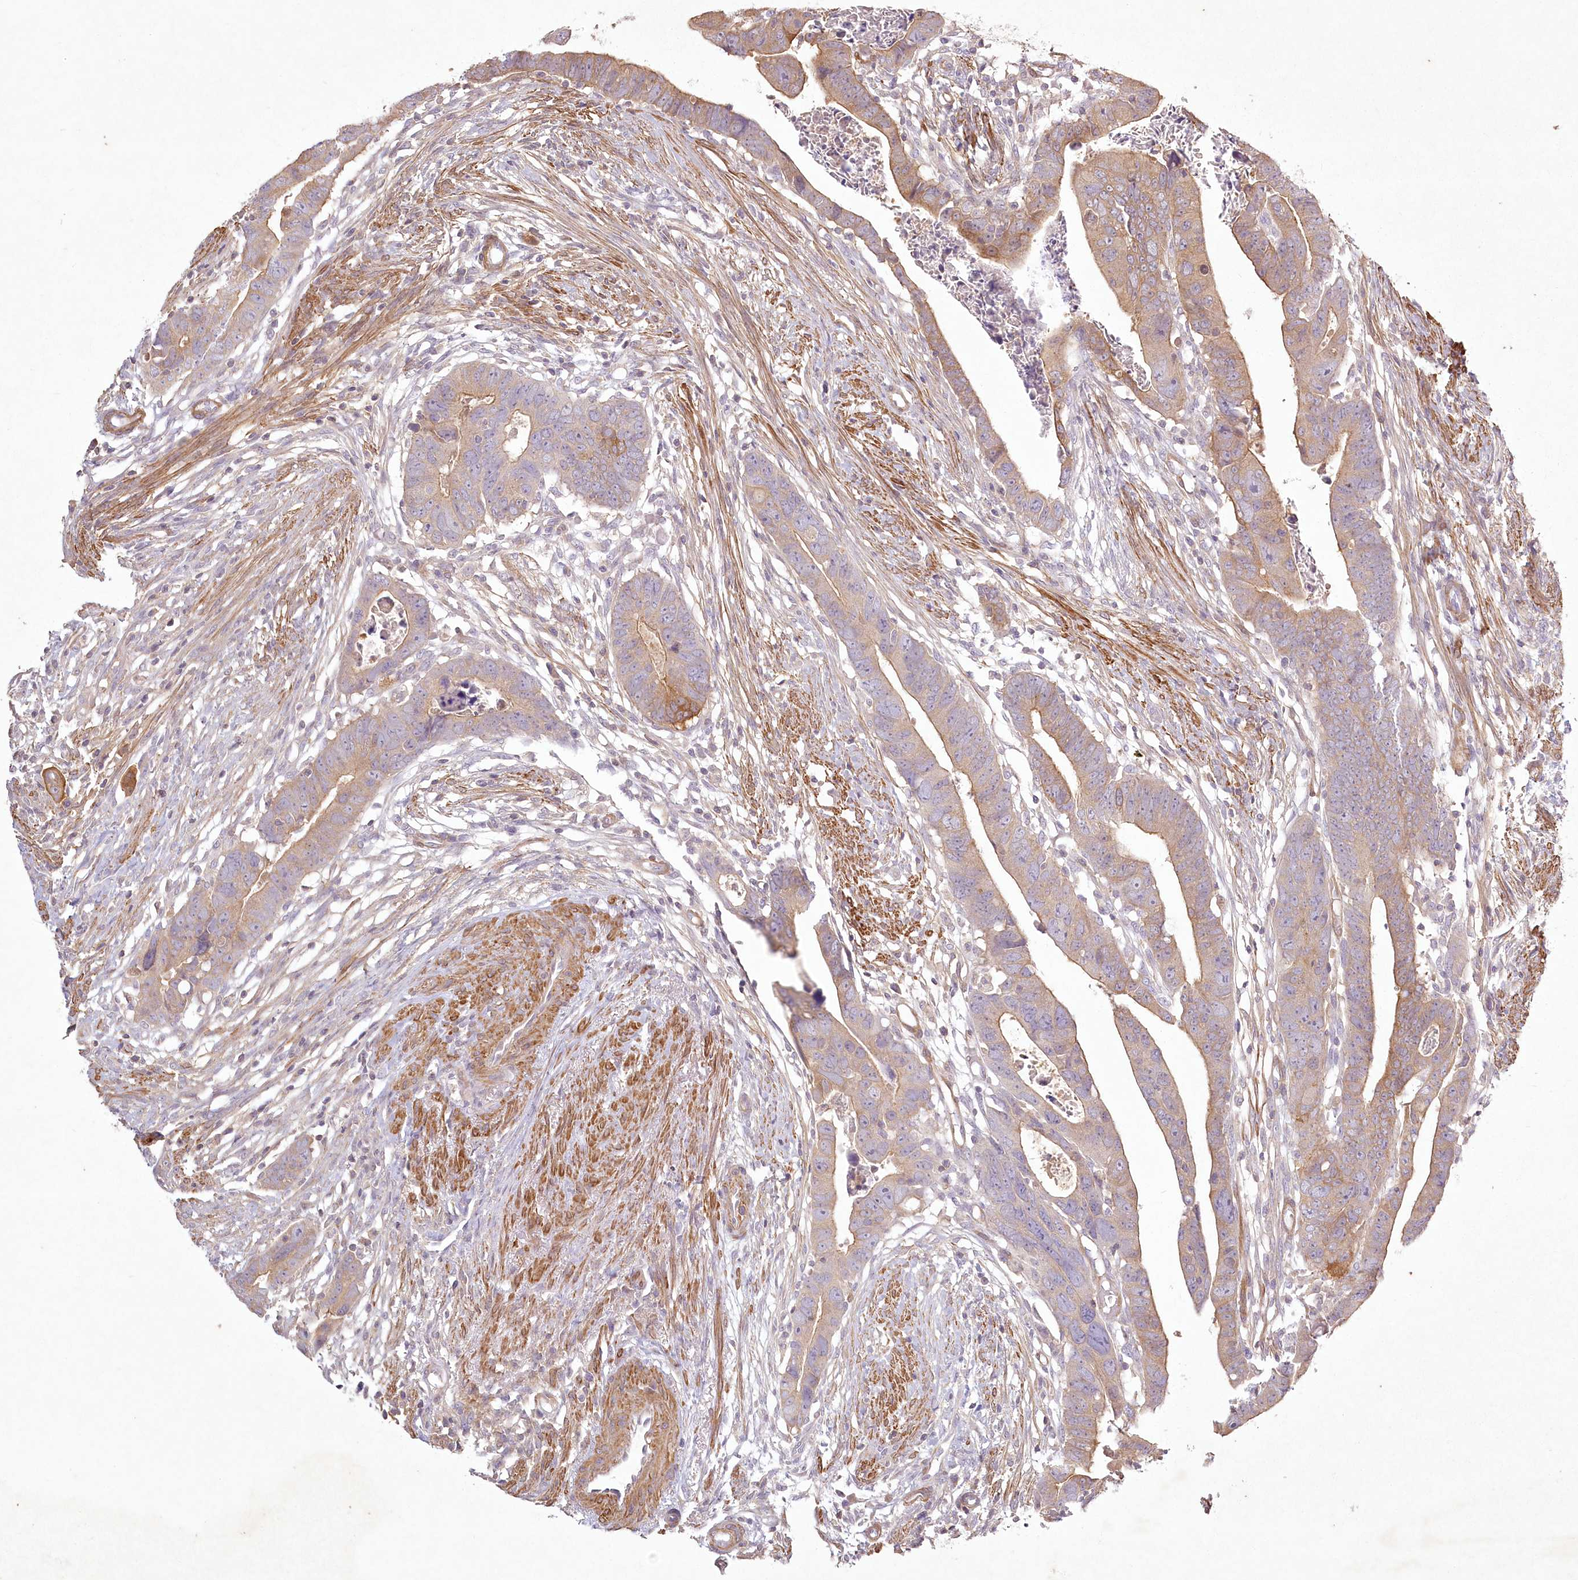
{"staining": {"intensity": "weak", "quantity": "25%-75%", "location": "cytoplasmic/membranous"}, "tissue": "colorectal cancer", "cell_type": "Tumor cells", "image_type": "cancer", "snomed": [{"axis": "morphology", "description": "Adenocarcinoma, NOS"}, {"axis": "topography", "description": "Rectum"}], "caption": "The micrograph reveals immunohistochemical staining of colorectal cancer. There is weak cytoplasmic/membranous positivity is seen in about 25%-75% of tumor cells. Using DAB (brown) and hematoxylin (blue) stains, captured at high magnification using brightfield microscopy.", "gene": "INPP4B", "patient": {"sex": "female", "age": 65}}